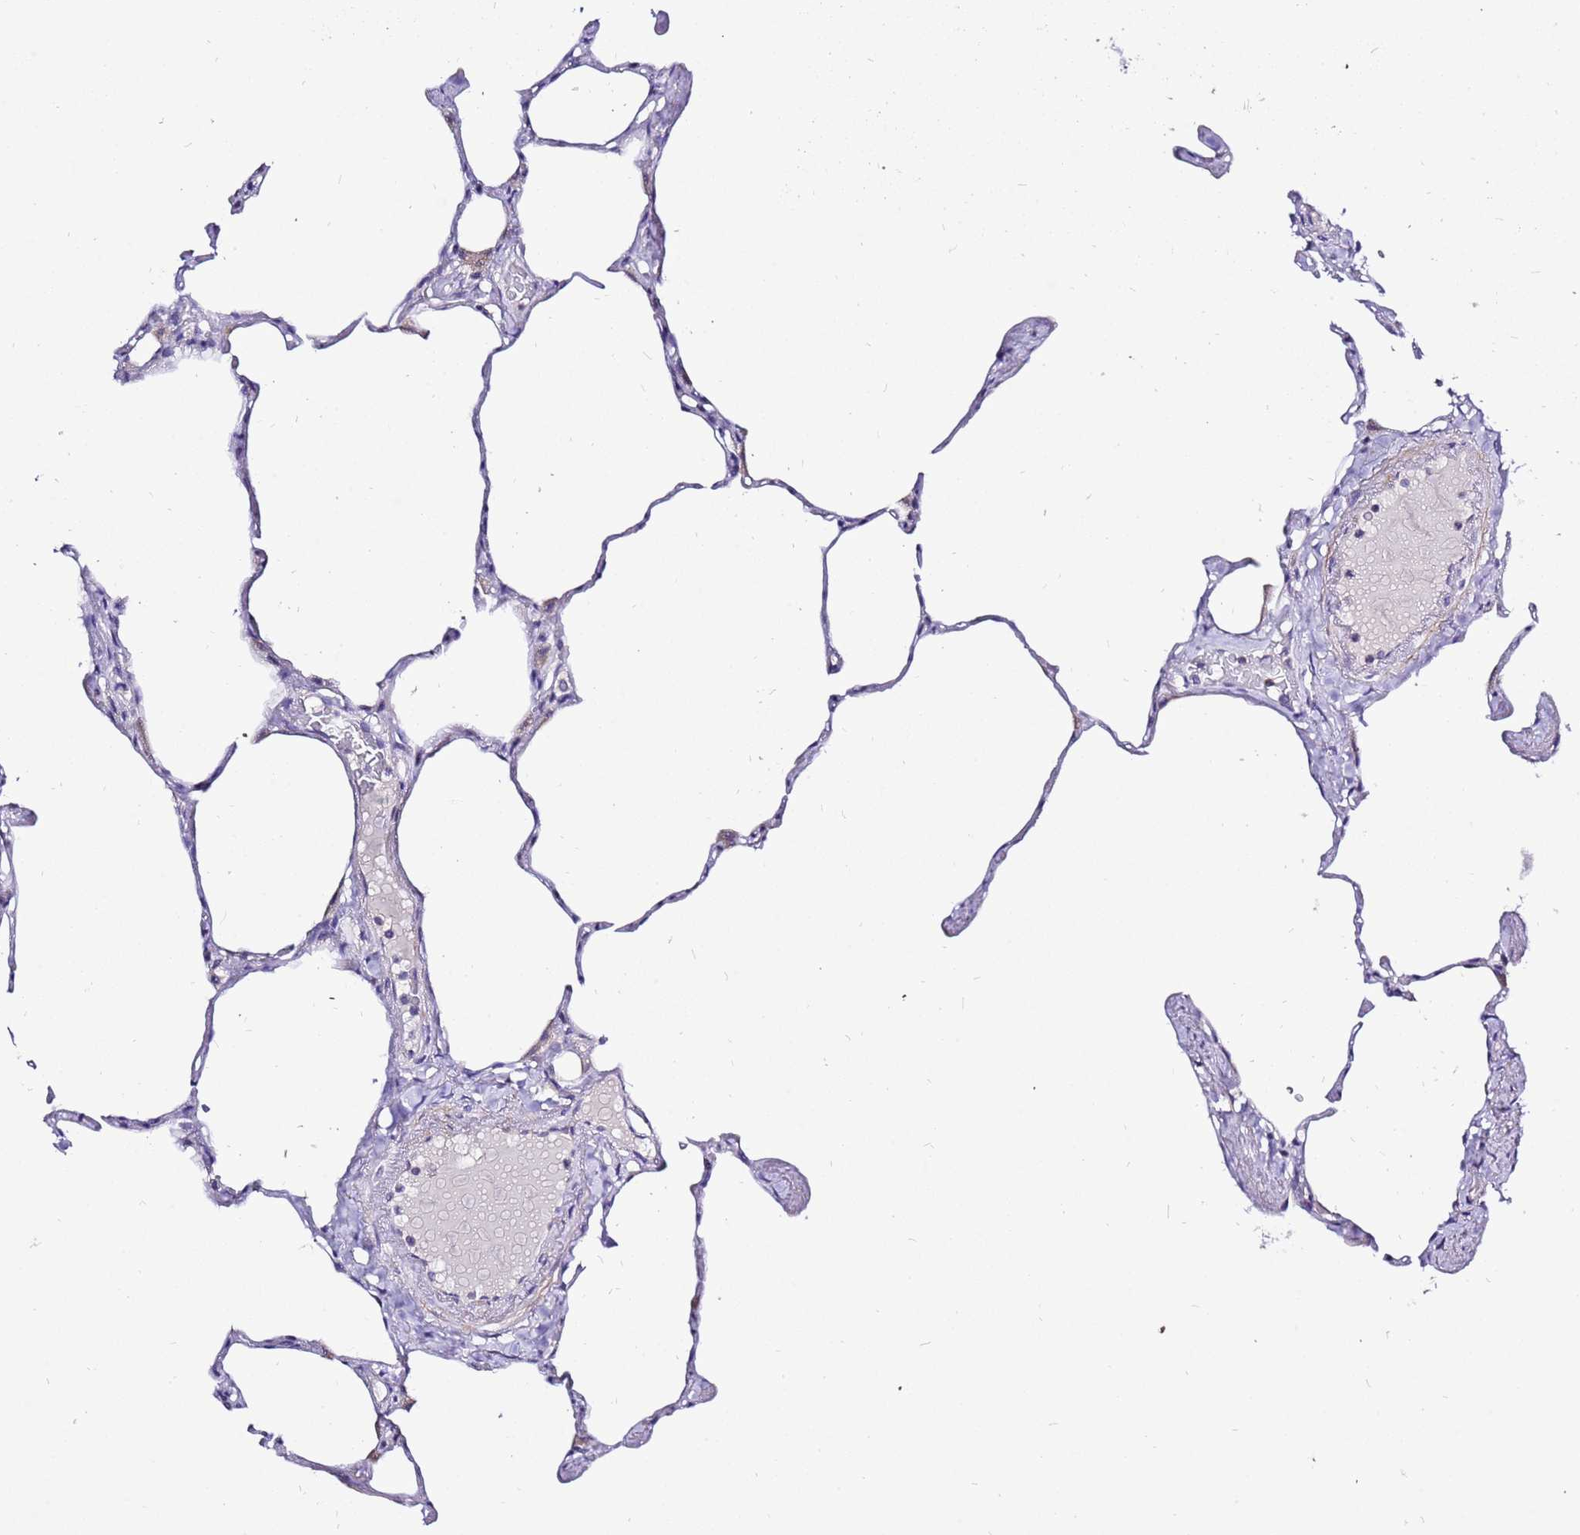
{"staining": {"intensity": "negative", "quantity": "none", "location": "none"}, "tissue": "lung", "cell_type": "Alveolar cells", "image_type": "normal", "snomed": [{"axis": "morphology", "description": "Normal tissue, NOS"}, {"axis": "topography", "description": "Lung"}], "caption": "This is an immunohistochemistry micrograph of normal human lung. There is no staining in alveolar cells.", "gene": "GLCE", "patient": {"sex": "male", "age": 65}}